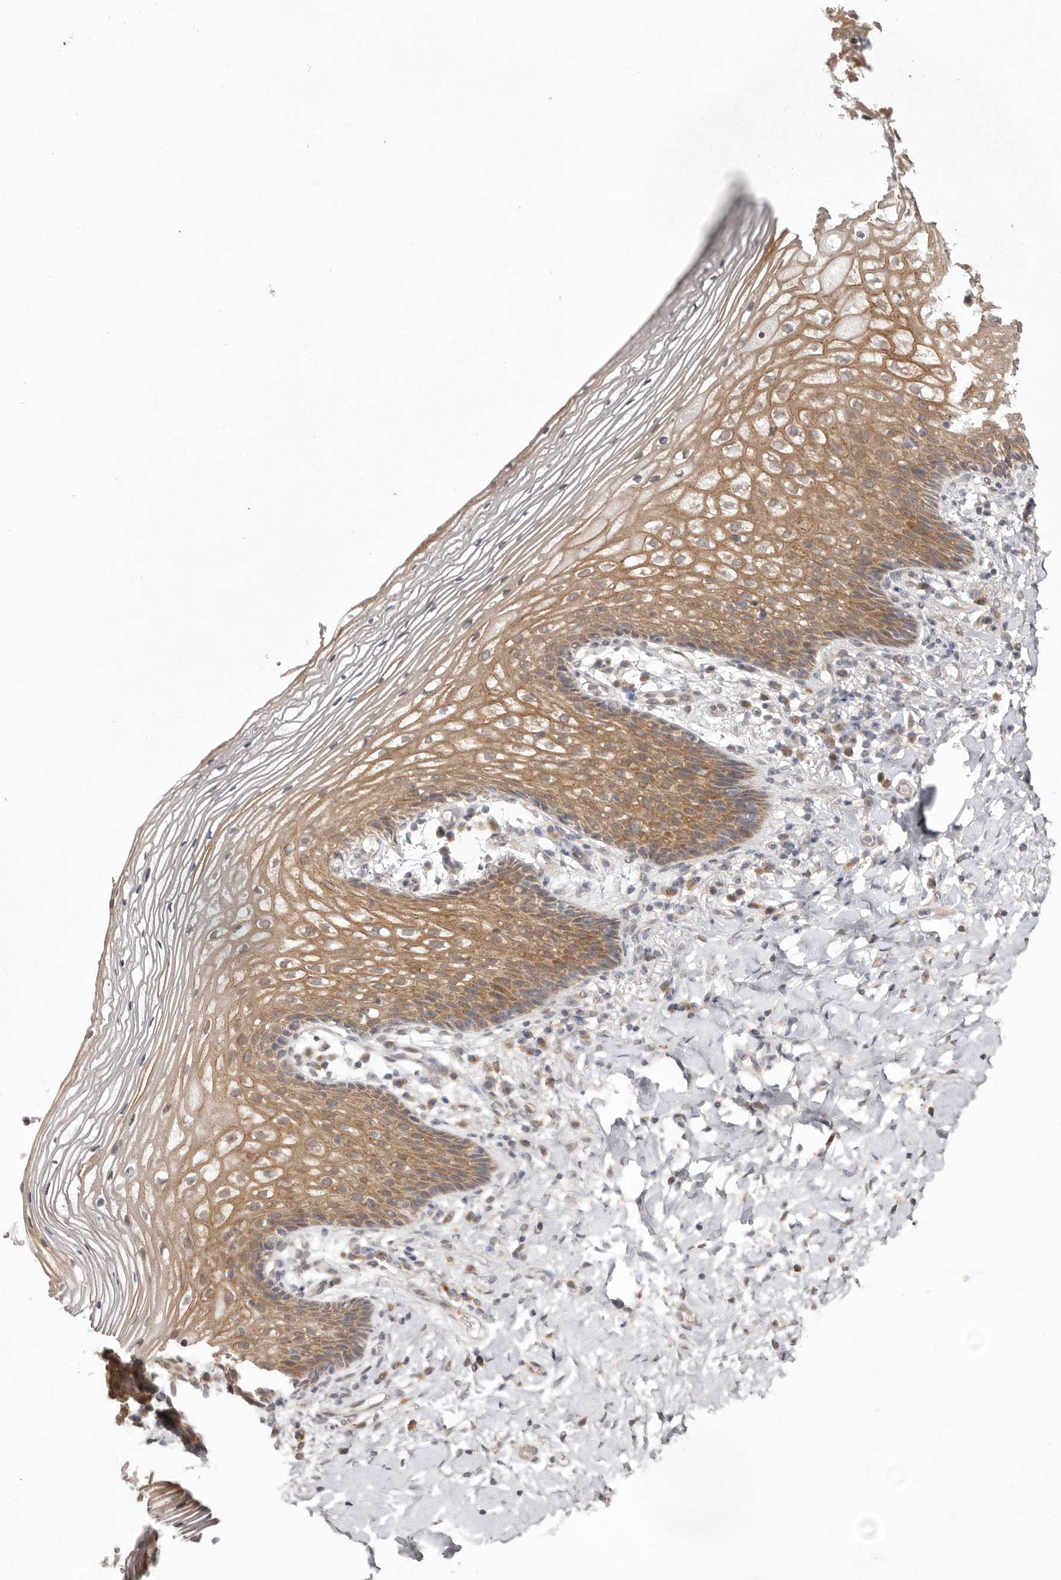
{"staining": {"intensity": "moderate", "quantity": ">75%", "location": "cytoplasmic/membranous"}, "tissue": "vagina", "cell_type": "Squamous epithelial cells", "image_type": "normal", "snomed": [{"axis": "morphology", "description": "Normal tissue, NOS"}, {"axis": "topography", "description": "Vagina"}], "caption": "Protein analysis of benign vagina exhibits moderate cytoplasmic/membranous positivity in about >75% of squamous epithelial cells.", "gene": "NSUN4", "patient": {"sex": "female", "age": 60}}